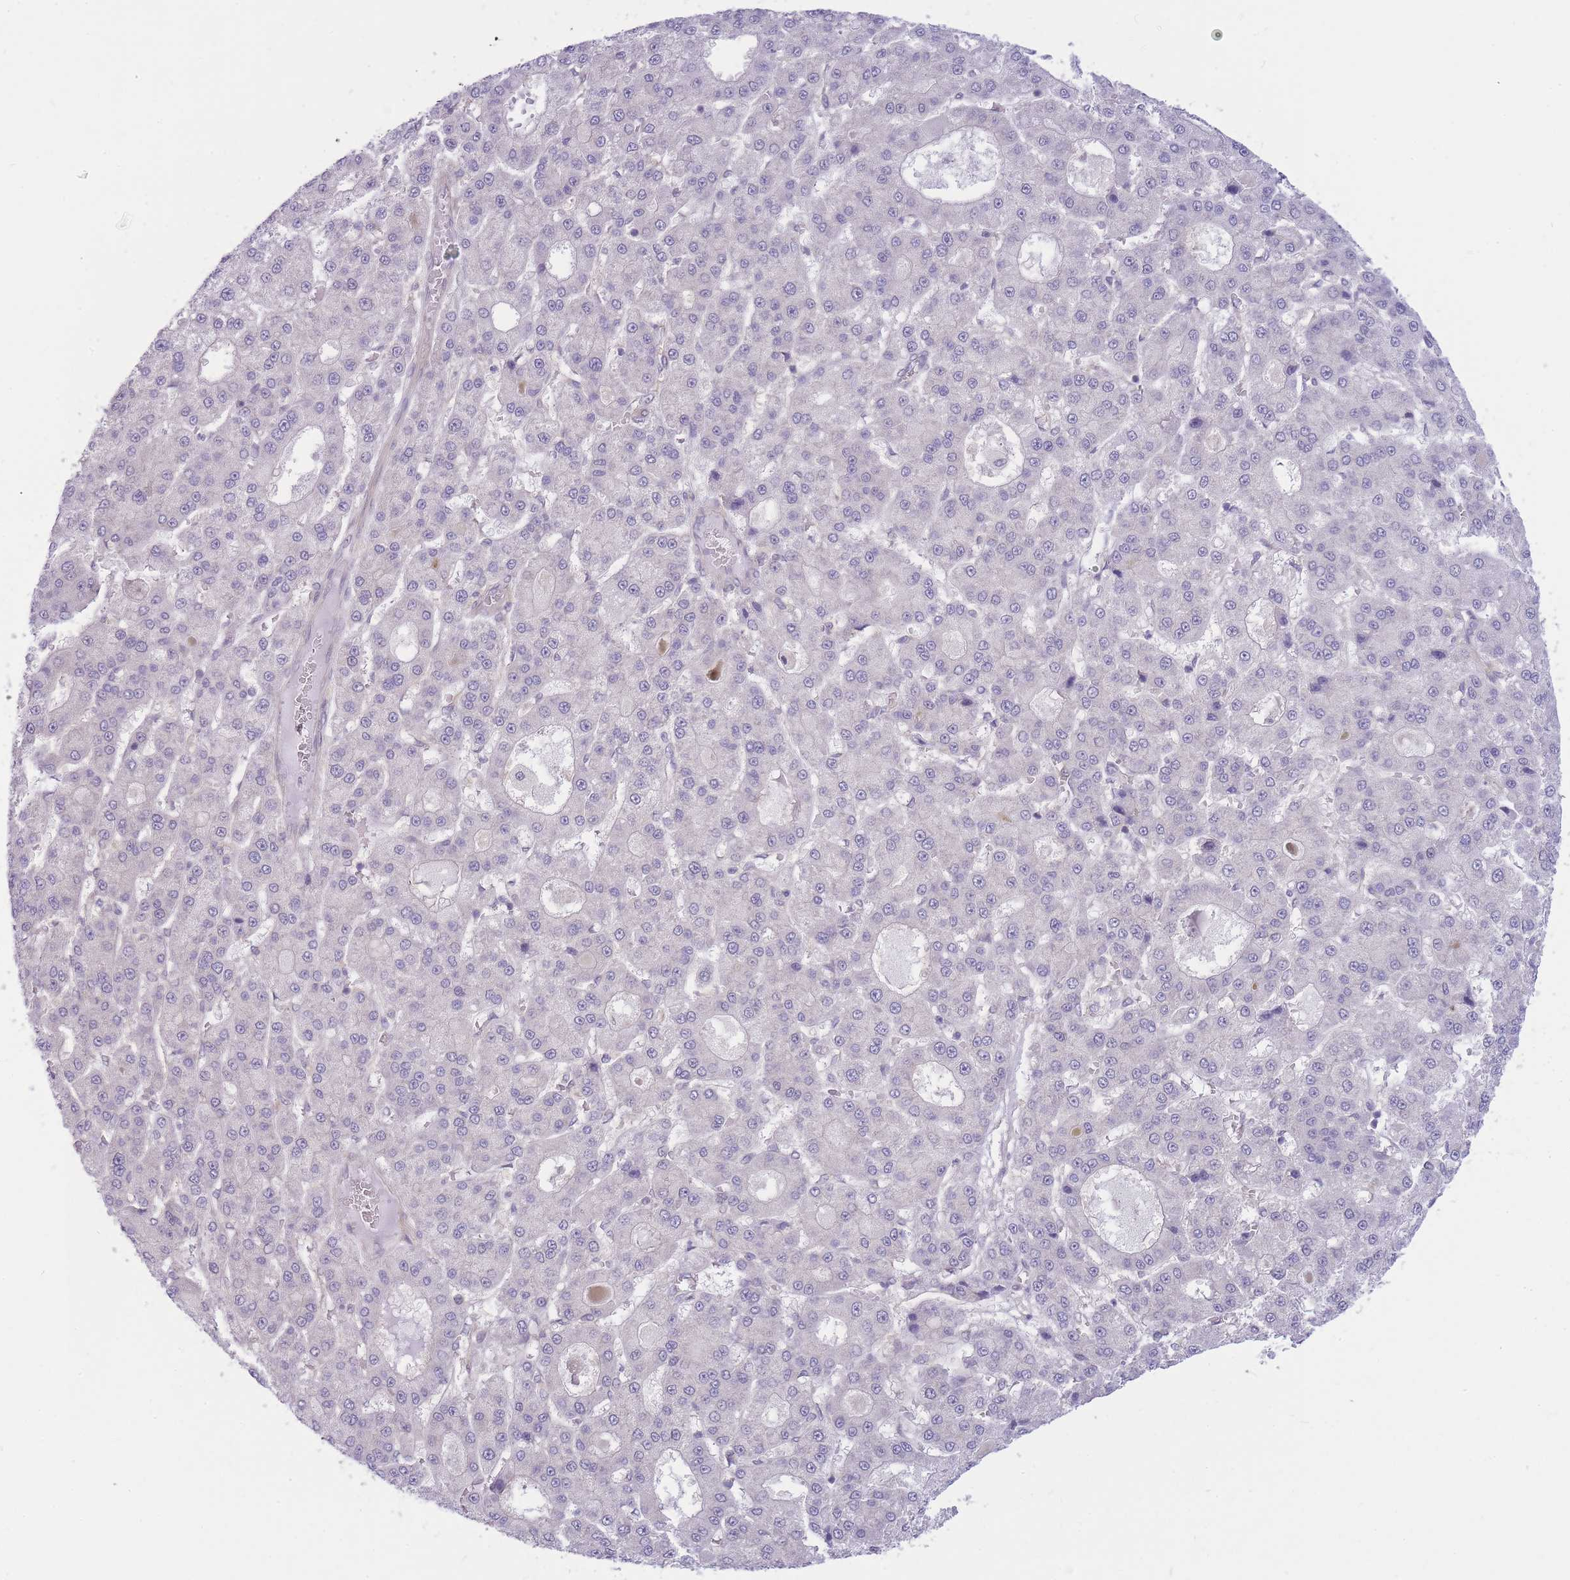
{"staining": {"intensity": "negative", "quantity": "none", "location": "none"}, "tissue": "liver cancer", "cell_type": "Tumor cells", "image_type": "cancer", "snomed": [{"axis": "morphology", "description": "Carcinoma, Hepatocellular, NOS"}, {"axis": "topography", "description": "Liver"}], "caption": "An immunohistochemistry (IHC) histopathology image of liver cancer is shown. There is no staining in tumor cells of liver cancer.", "gene": "PFDN6", "patient": {"sex": "male", "age": 70}}